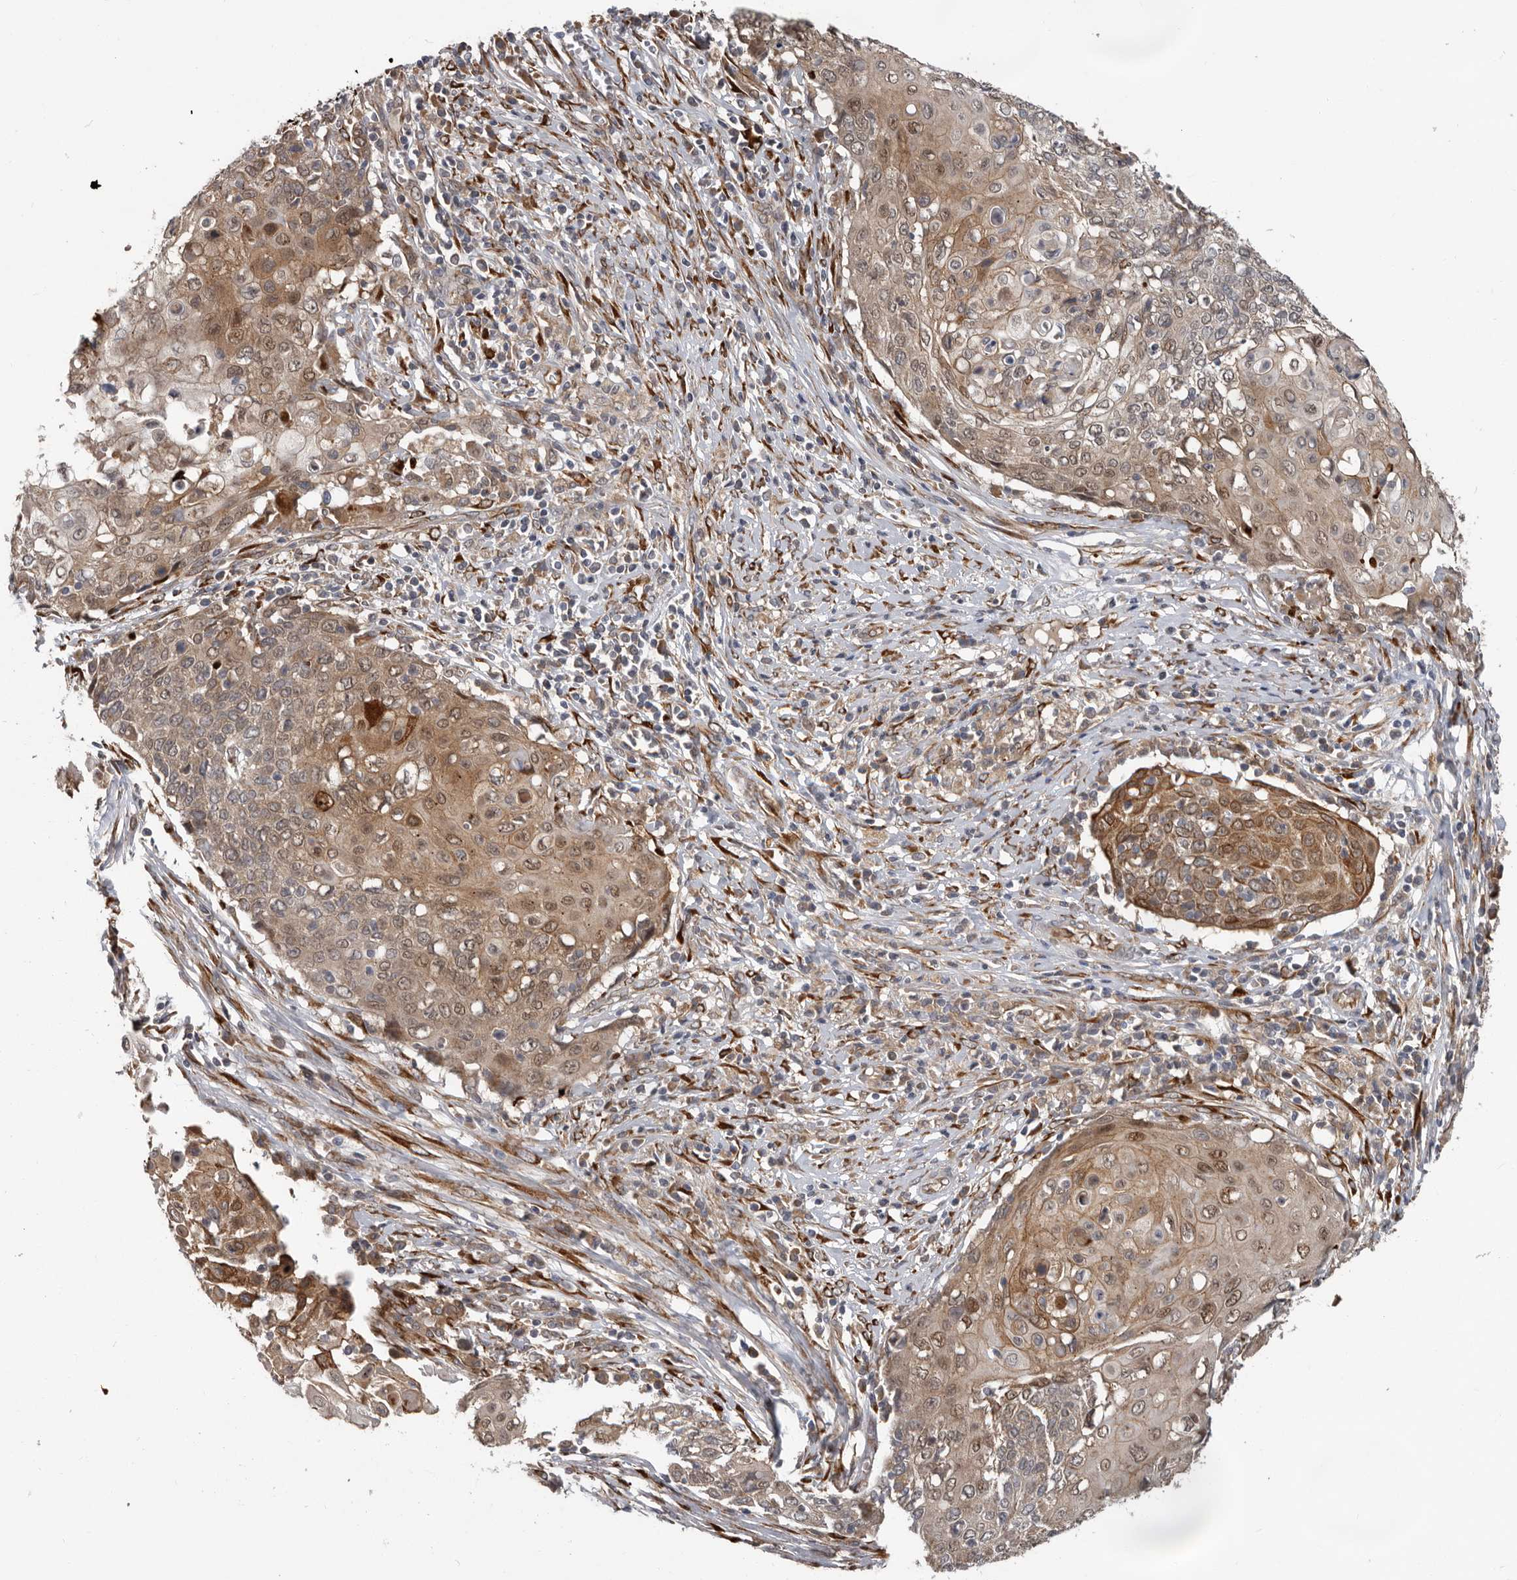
{"staining": {"intensity": "moderate", "quantity": ">75%", "location": "cytoplasmic/membranous,nuclear"}, "tissue": "cervical cancer", "cell_type": "Tumor cells", "image_type": "cancer", "snomed": [{"axis": "morphology", "description": "Squamous cell carcinoma, NOS"}, {"axis": "topography", "description": "Cervix"}], "caption": "A brown stain labels moderate cytoplasmic/membranous and nuclear positivity of a protein in human squamous cell carcinoma (cervical) tumor cells.", "gene": "MTF1", "patient": {"sex": "female", "age": 39}}